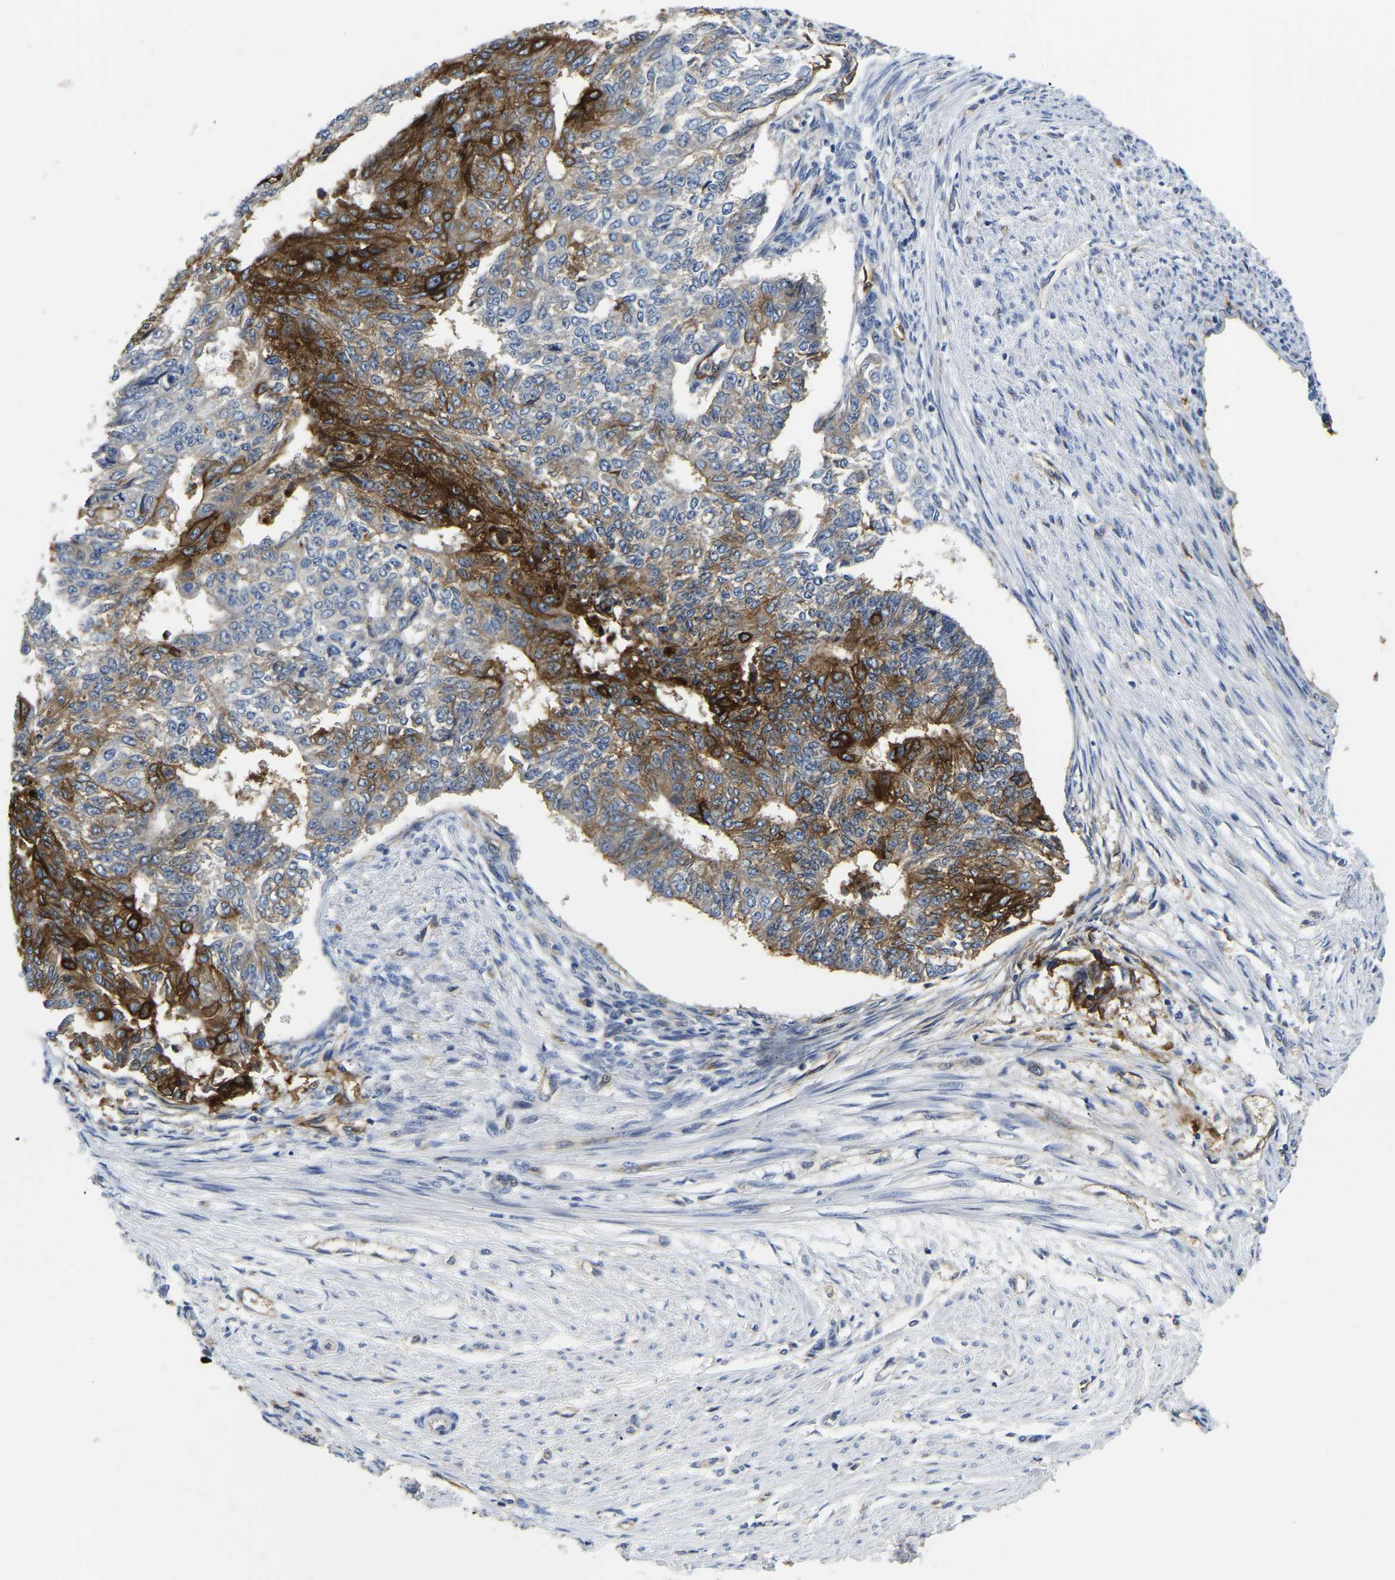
{"staining": {"intensity": "strong", "quantity": ">75%", "location": "cytoplasmic/membranous"}, "tissue": "endometrial cancer", "cell_type": "Tumor cells", "image_type": "cancer", "snomed": [{"axis": "morphology", "description": "Adenocarcinoma, NOS"}, {"axis": "topography", "description": "Endometrium"}], "caption": "Endometrial cancer (adenocarcinoma) stained with DAB immunohistochemistry reveals high levels of strong cytoplasmic/membranous staining in about >75% of tumor cells.", "gene": "ITGA2", "patient": {"sex": "female", "age": 32}}